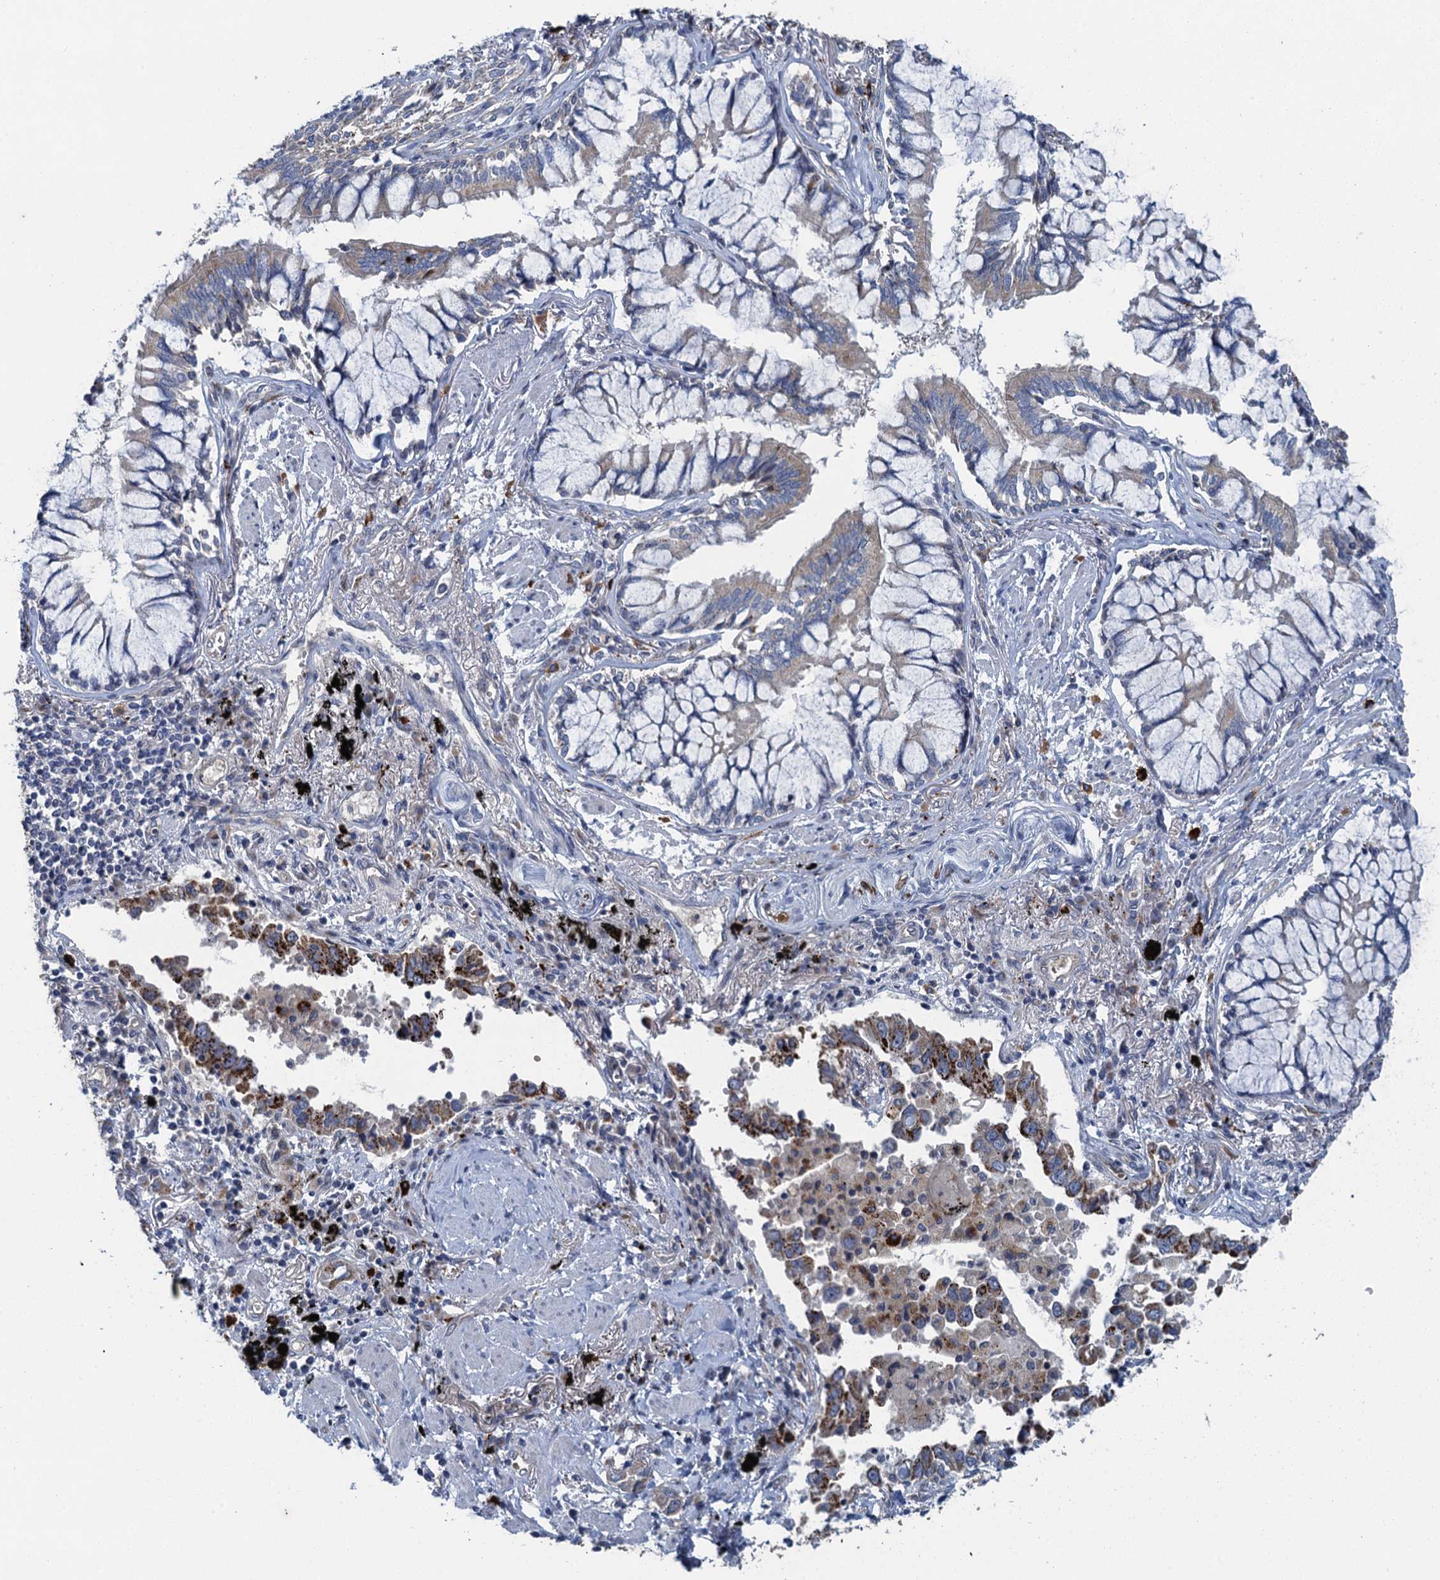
{"staining": {"intensity": "strong", "quantity": ">75%", "location": "cytoplasmic/membranous"}, "tissue": "lung cancer", "cell_type": "Tumor cells", "image_type": "cancer", "snomed": [{"axis": "morphology", "description": "Adenocarcinoma, NOS"}, {"axis": "topography", "description": "Lung"}], "caption": "DAB (3,3'-diaminobenzidine) immunohistochemical staining of human adenocarcinoma (lung) displays strong cytoplasmic/membranous protein staining in approximately >75% of tumor cells.", "gene": "KBTBD8", "patient": {"sex": "male", "age": 67}}